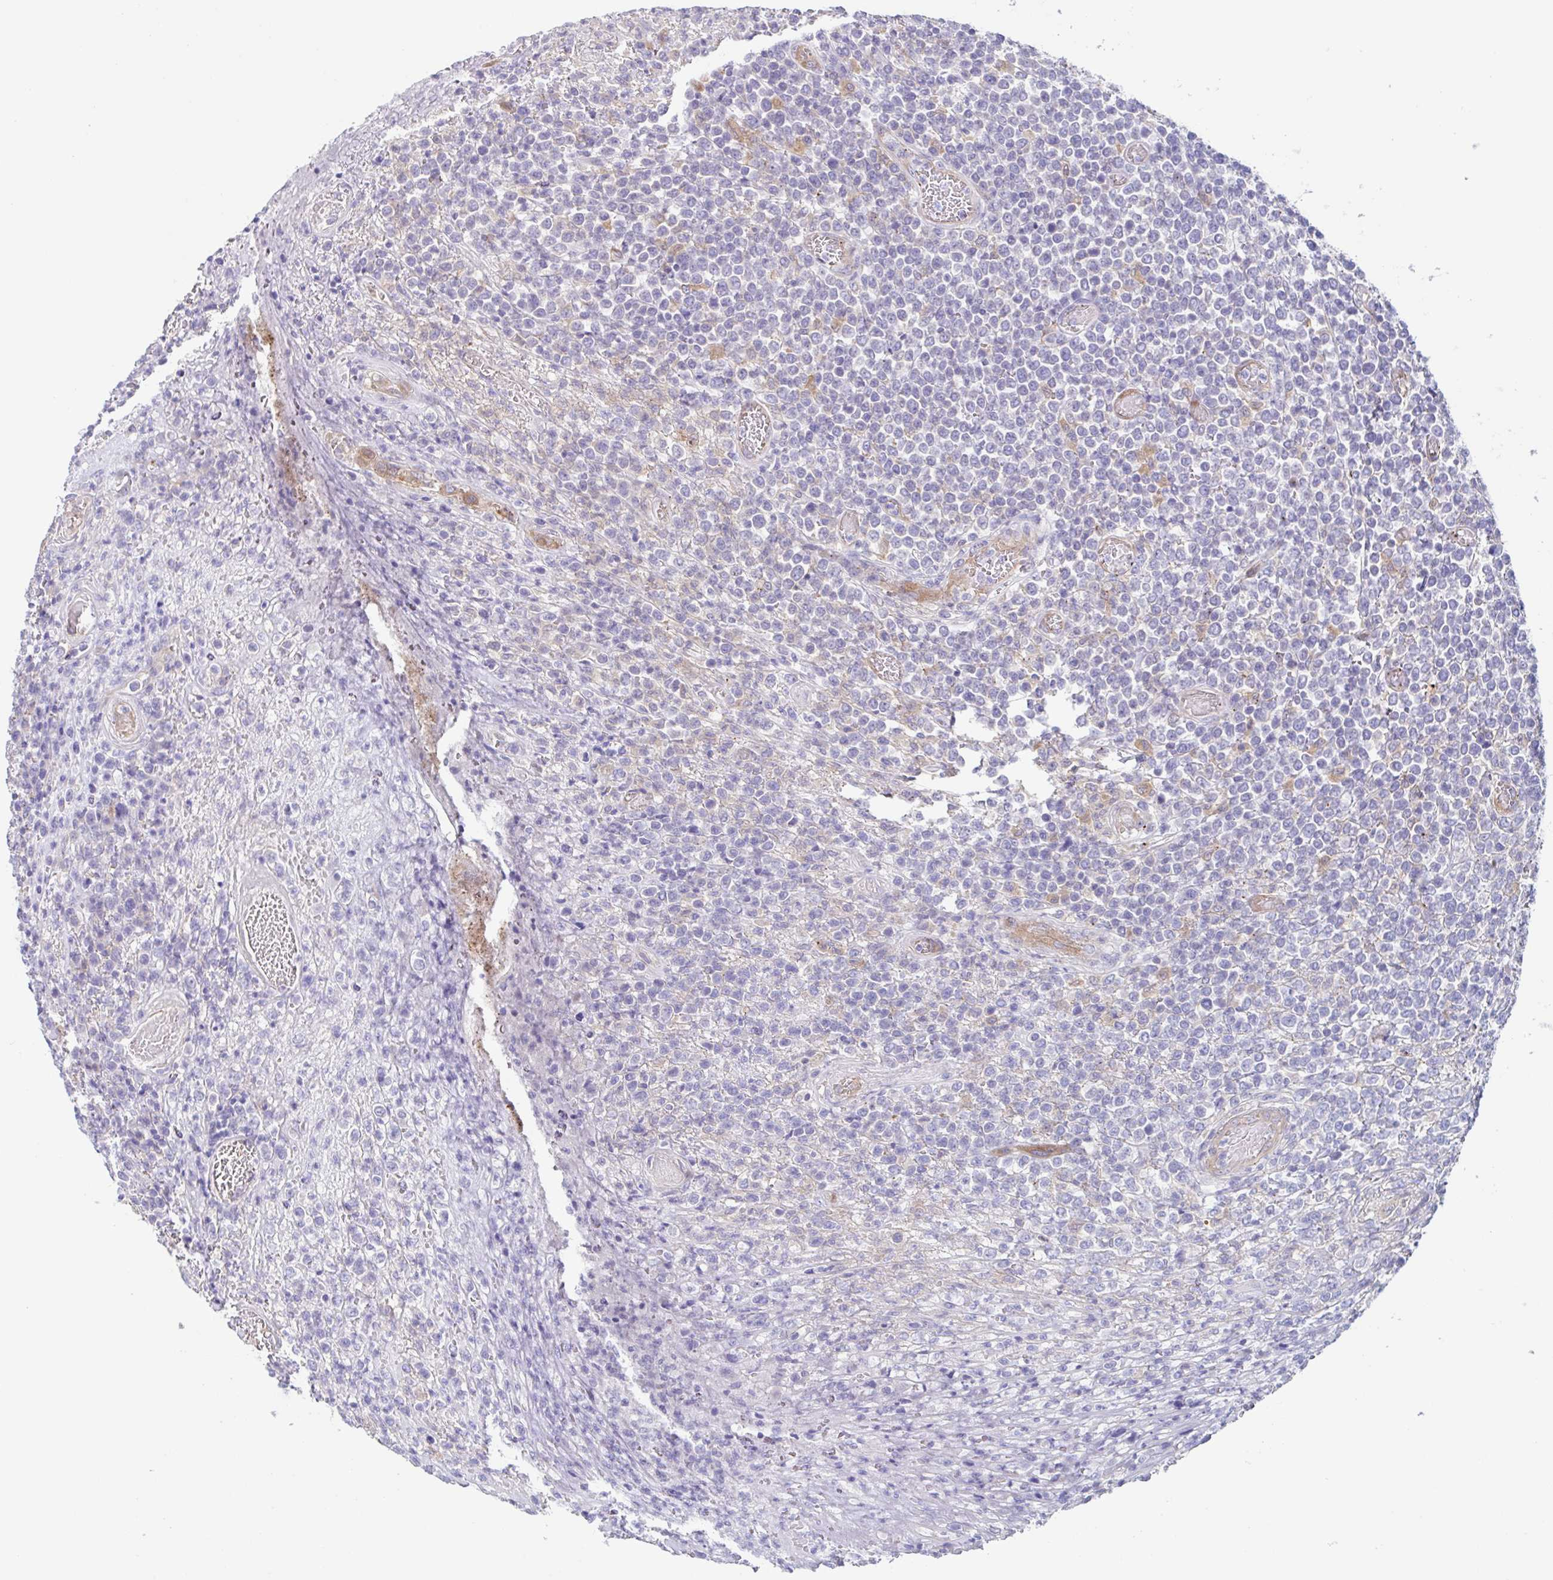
{"staining": {"intensity": "negative", "quantity": "none", "location": "none"}, "tissue": "lymphoma", "cell_type": "Tumor cells", "image_type": "cancer", "snomed": [{"axis": "morphology", "description": "Malignant lymphoma, non-Hodgkin's type, High grade"}, {"axis": "topography", "description": "Soft tissue"}], "caption": "IHC histopathology image of high-grade malignant lymphoma, non-Hodgkin's type stained for a protein (brown), which shows no expression in tumor cells.", "gene": "EHD4", "patient": {"sex": "female", "age": 56}}